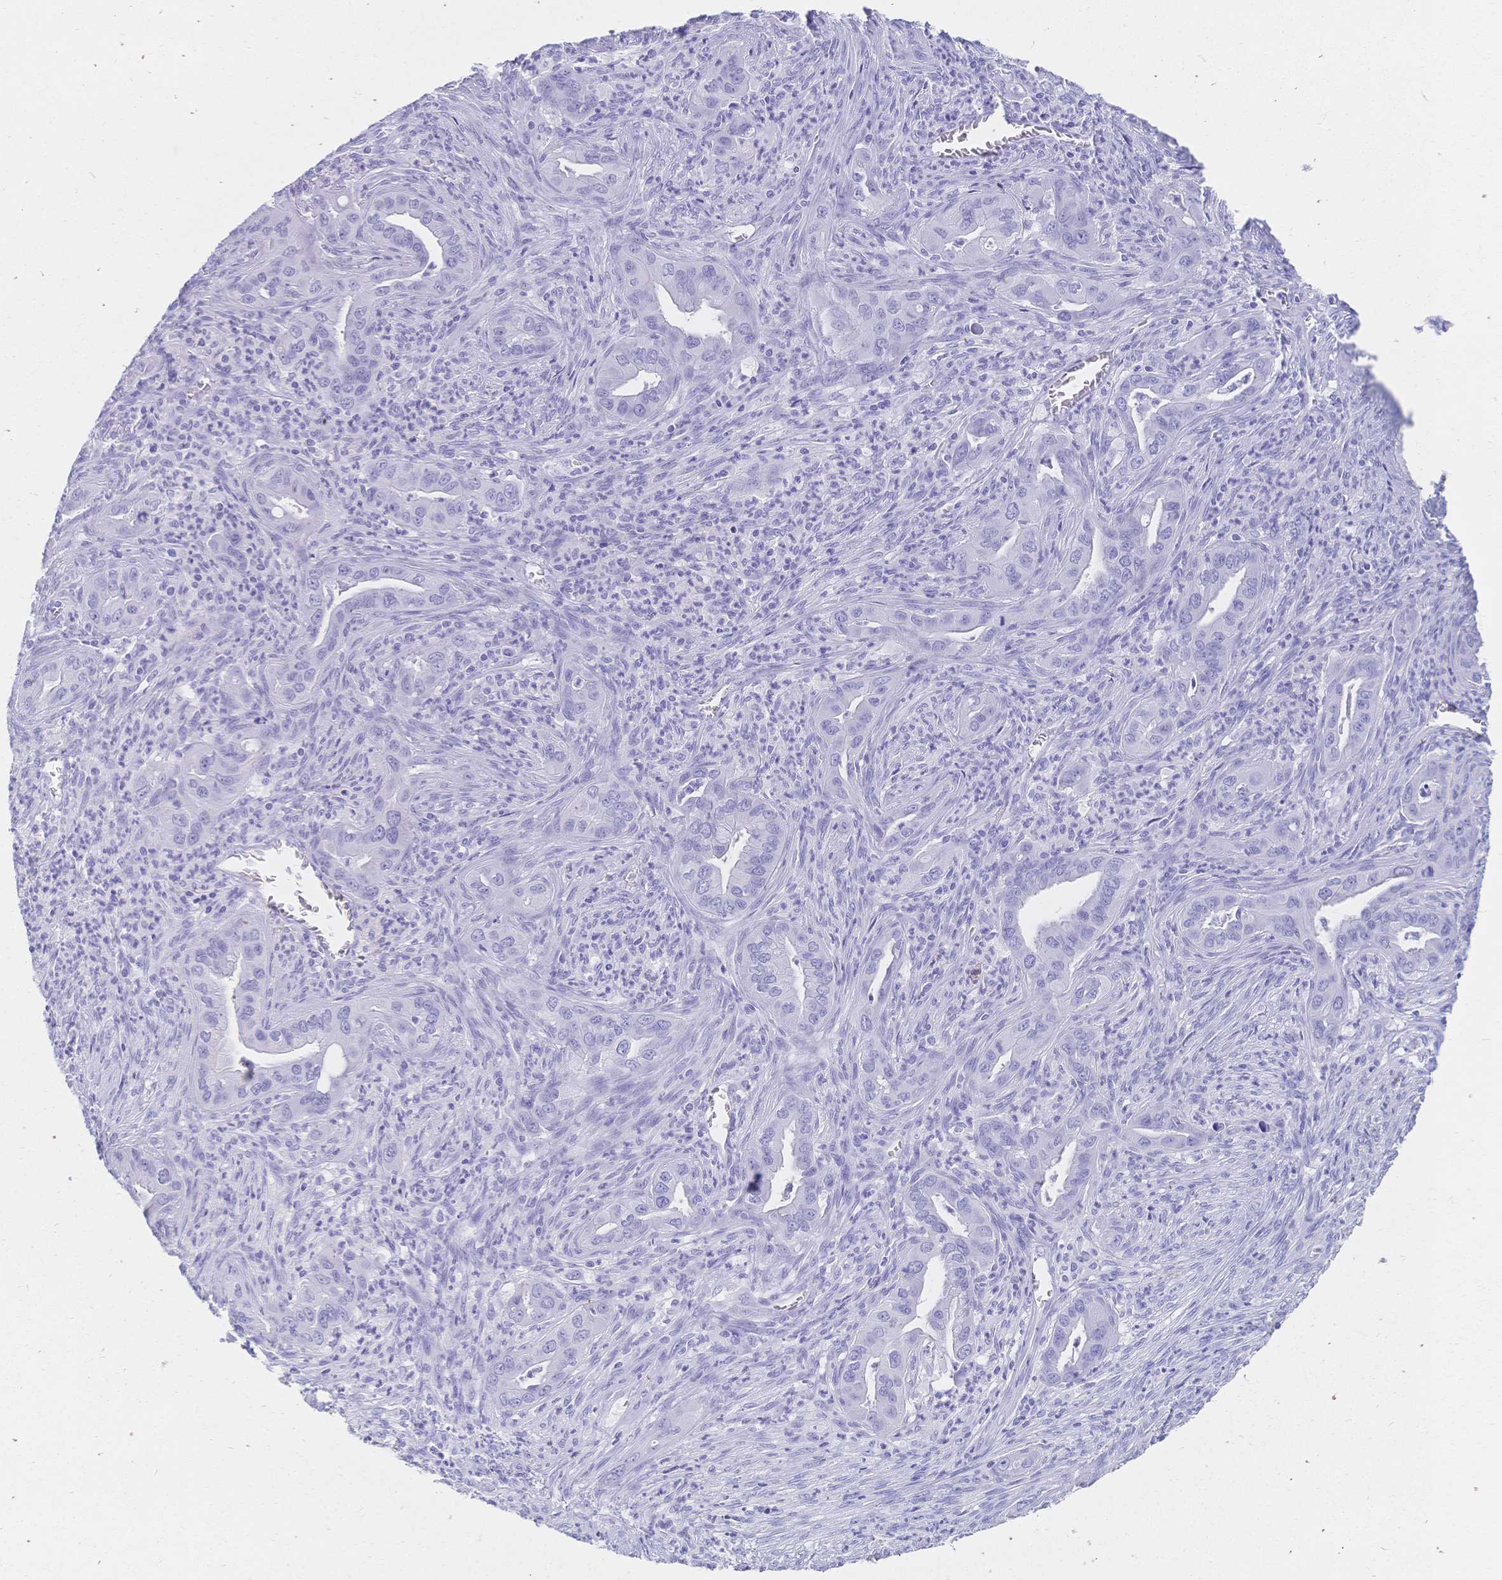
{"staining": {"intensity": "negative", "quantity": "none", "location": "none"}, "tissue": "lung cancer", "cell_type": "Tumor cells", "image_type": "cancer", "snomed": [{"axis": "morphology", "description": "Adenocarcinoma, NOS"}, {"axis": "topography", "description": "Lung"}], "caption": "The micrograph exhibits no staining of tumor cells in lung cancer.", "gene": "MEP1B", "patient": {"sex": "male", "age": 65}}